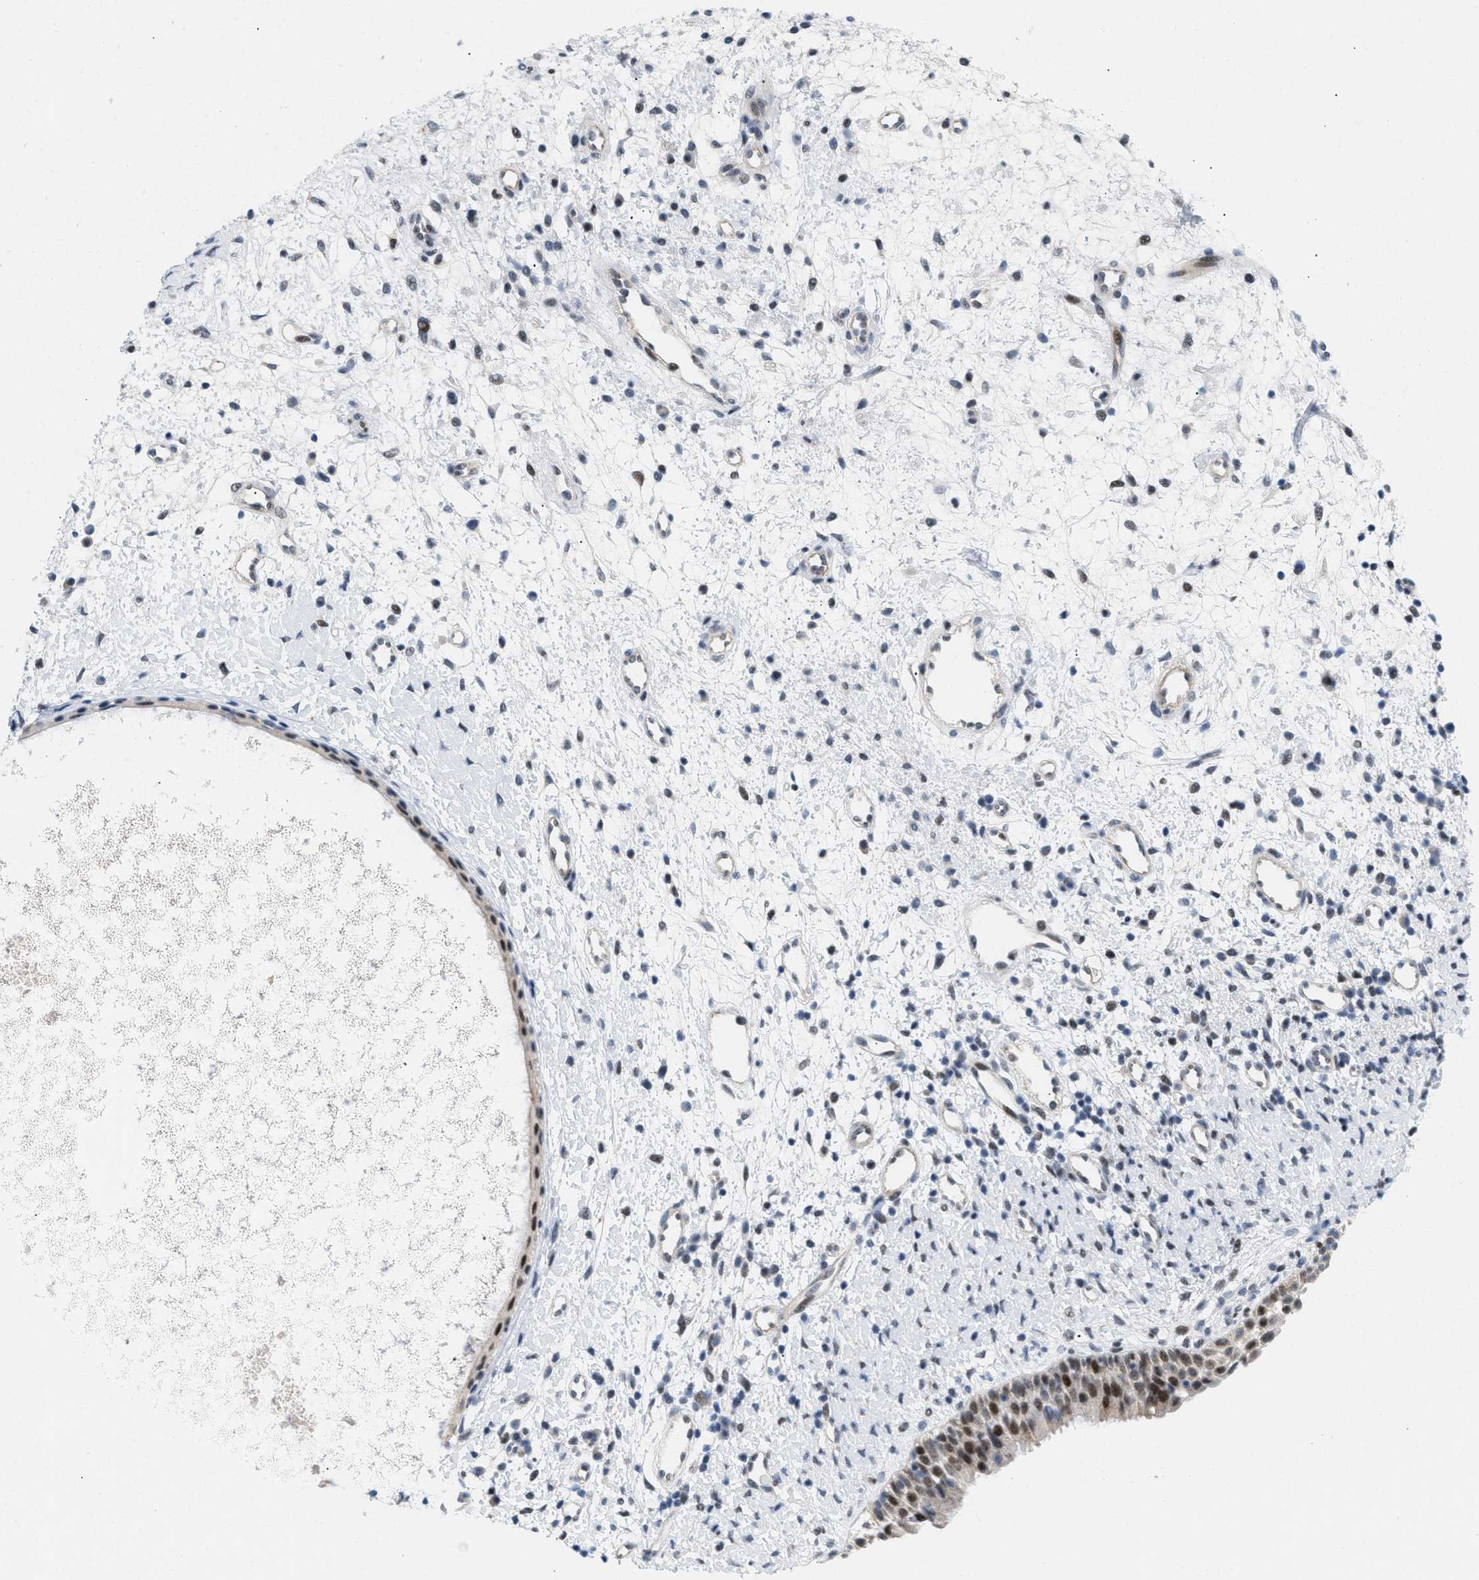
{"staining": {"intensity": "strong", "quantity": "25%-75%", "location": "nuclear"}, "tissue": "nasopharynx", "cell_type": "Respiratory epithelial cells", "image_type": "normal", "snomed": [{"axis": "morphology", "description": "Normal tissue, NOS"}, {"axis": "topography", "description": "Nasopharynx"}], "caption": "Protein staining by immunohistochemistry (IHC) shows strong nuclear staining in approximately 25%-75% of respiratory epithelial cells in benign nasopharynx. The protein is shown in brown color, while the nuclei are stained blue.", "gene": "PPARD", "patient": {"sex": "male", "age": 22}}